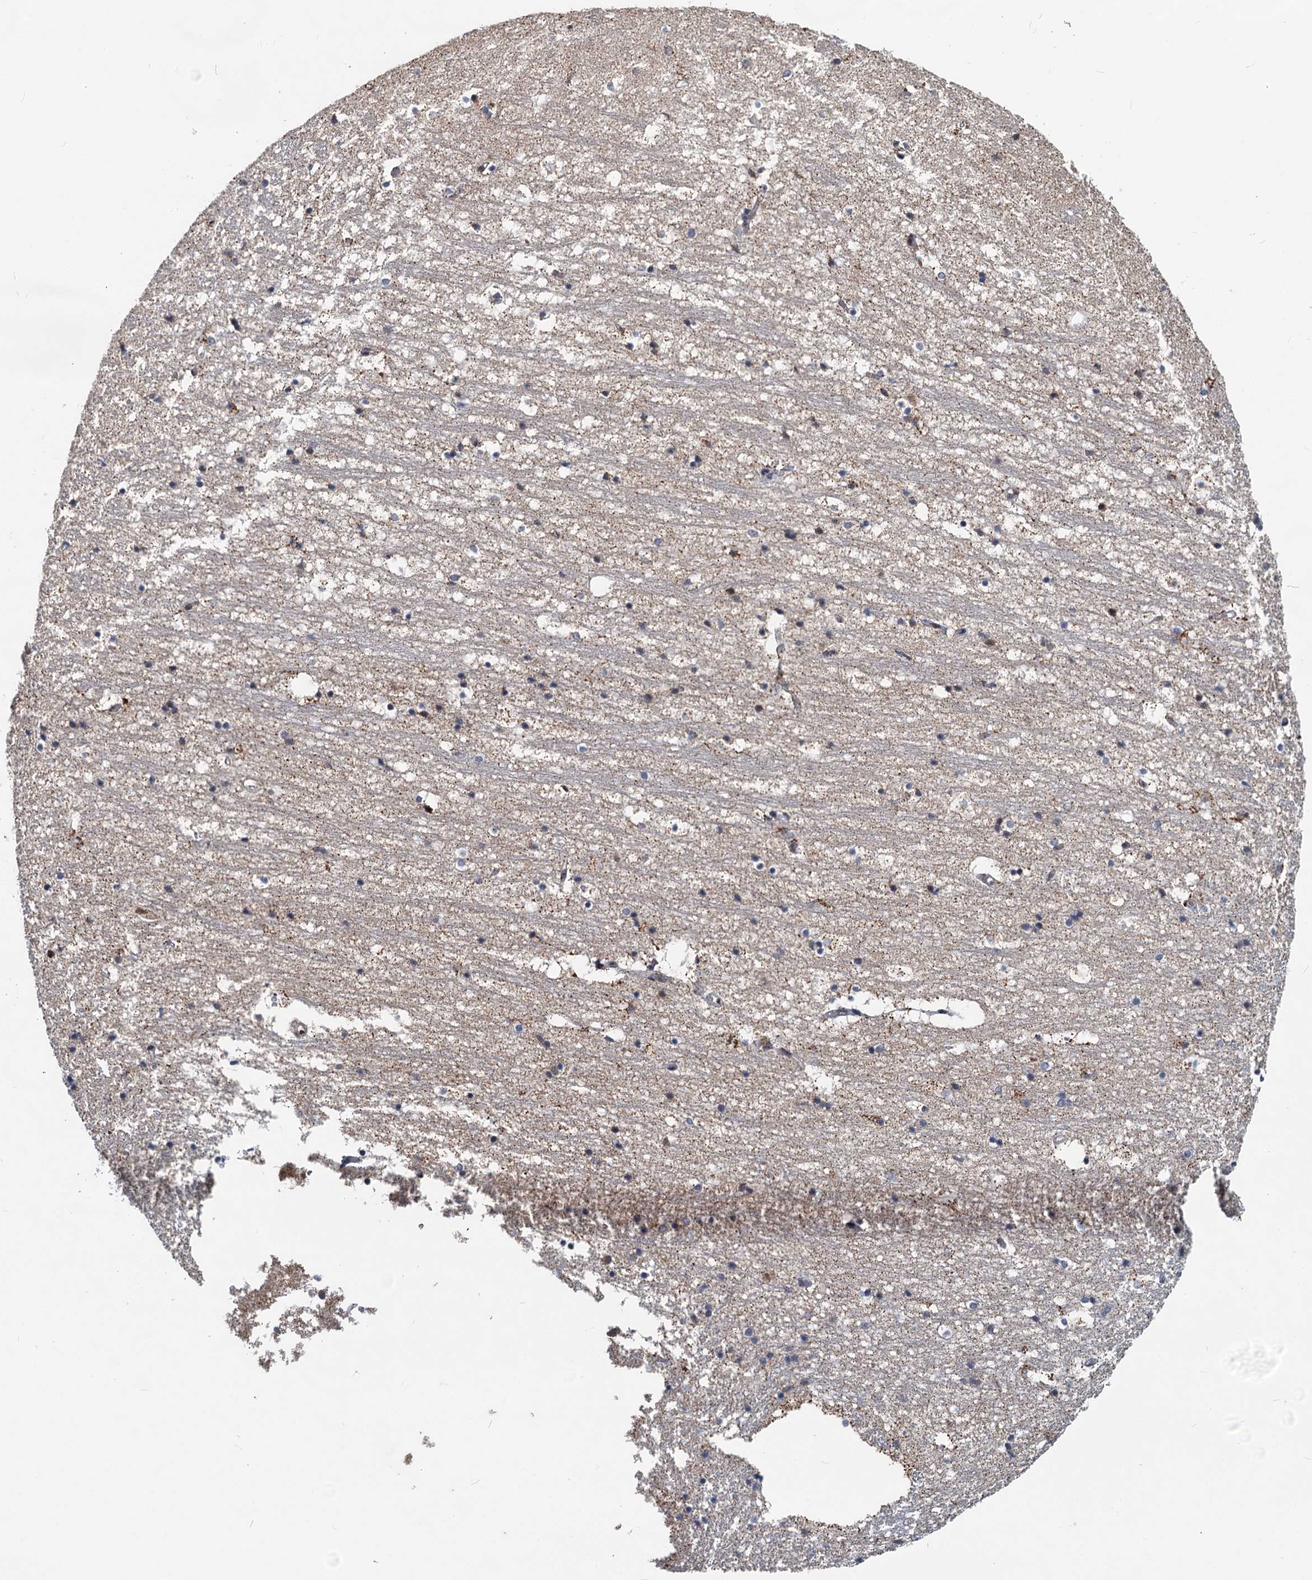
{"staining": {"intensity": "negative", "quantity": "none", "location": "none"}, "tissue": "hippocampus", "cell_type": "Glial cells", "image_type": "normal", "snomed": [{"axis": "morphology", "description": "Normal tissue, NOS"}, {"axis": "topography", "description": "Hippocampus"}], "caption": "DAB immunohistochemical staining of unremarkable human hippocampus demonstrates no significant staining in glial cells.", "gene": "RITA1", "patient": {"sex": "female", "age": 52}}